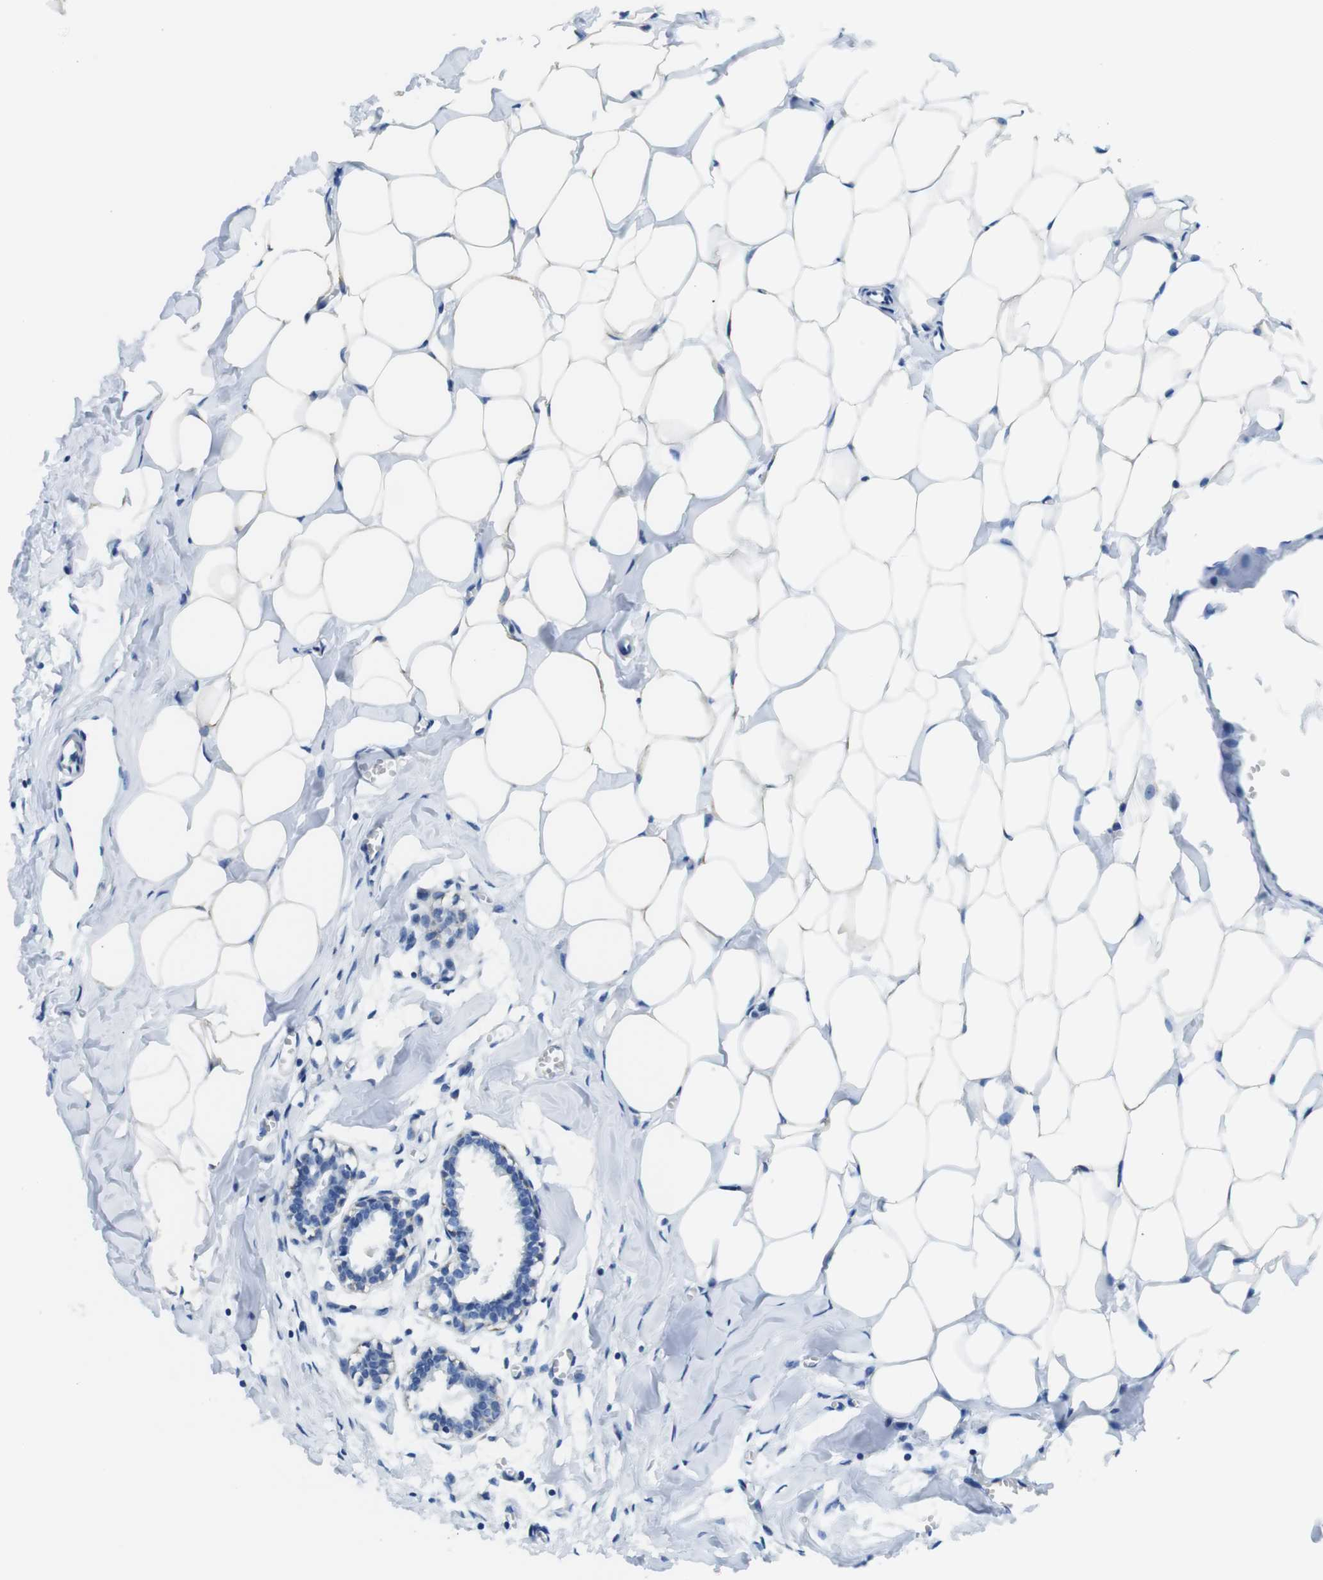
{"staining": {"intensity": "weak", "quantity": "25%-75%", "location": "cytoplasmic/membranous"}, "tissue": "breast", "cell_type": "Adipocytes", "image_type": "normal", "snomed": [{"axis": "morphology", "description": "Normal tissue, NOS"}, {"axis": "topography", "description": "Breast"}], "caption": "Protein expression analysis of benign breast displays weak cytoplasmic/membranous positivity in approximately 25%-75% of adipocytes. (brown staining indicates protein expression, while blue staining denotes nuclei).", "gene": "CDH8", "patient": {"sex": "female", "age": 27}}